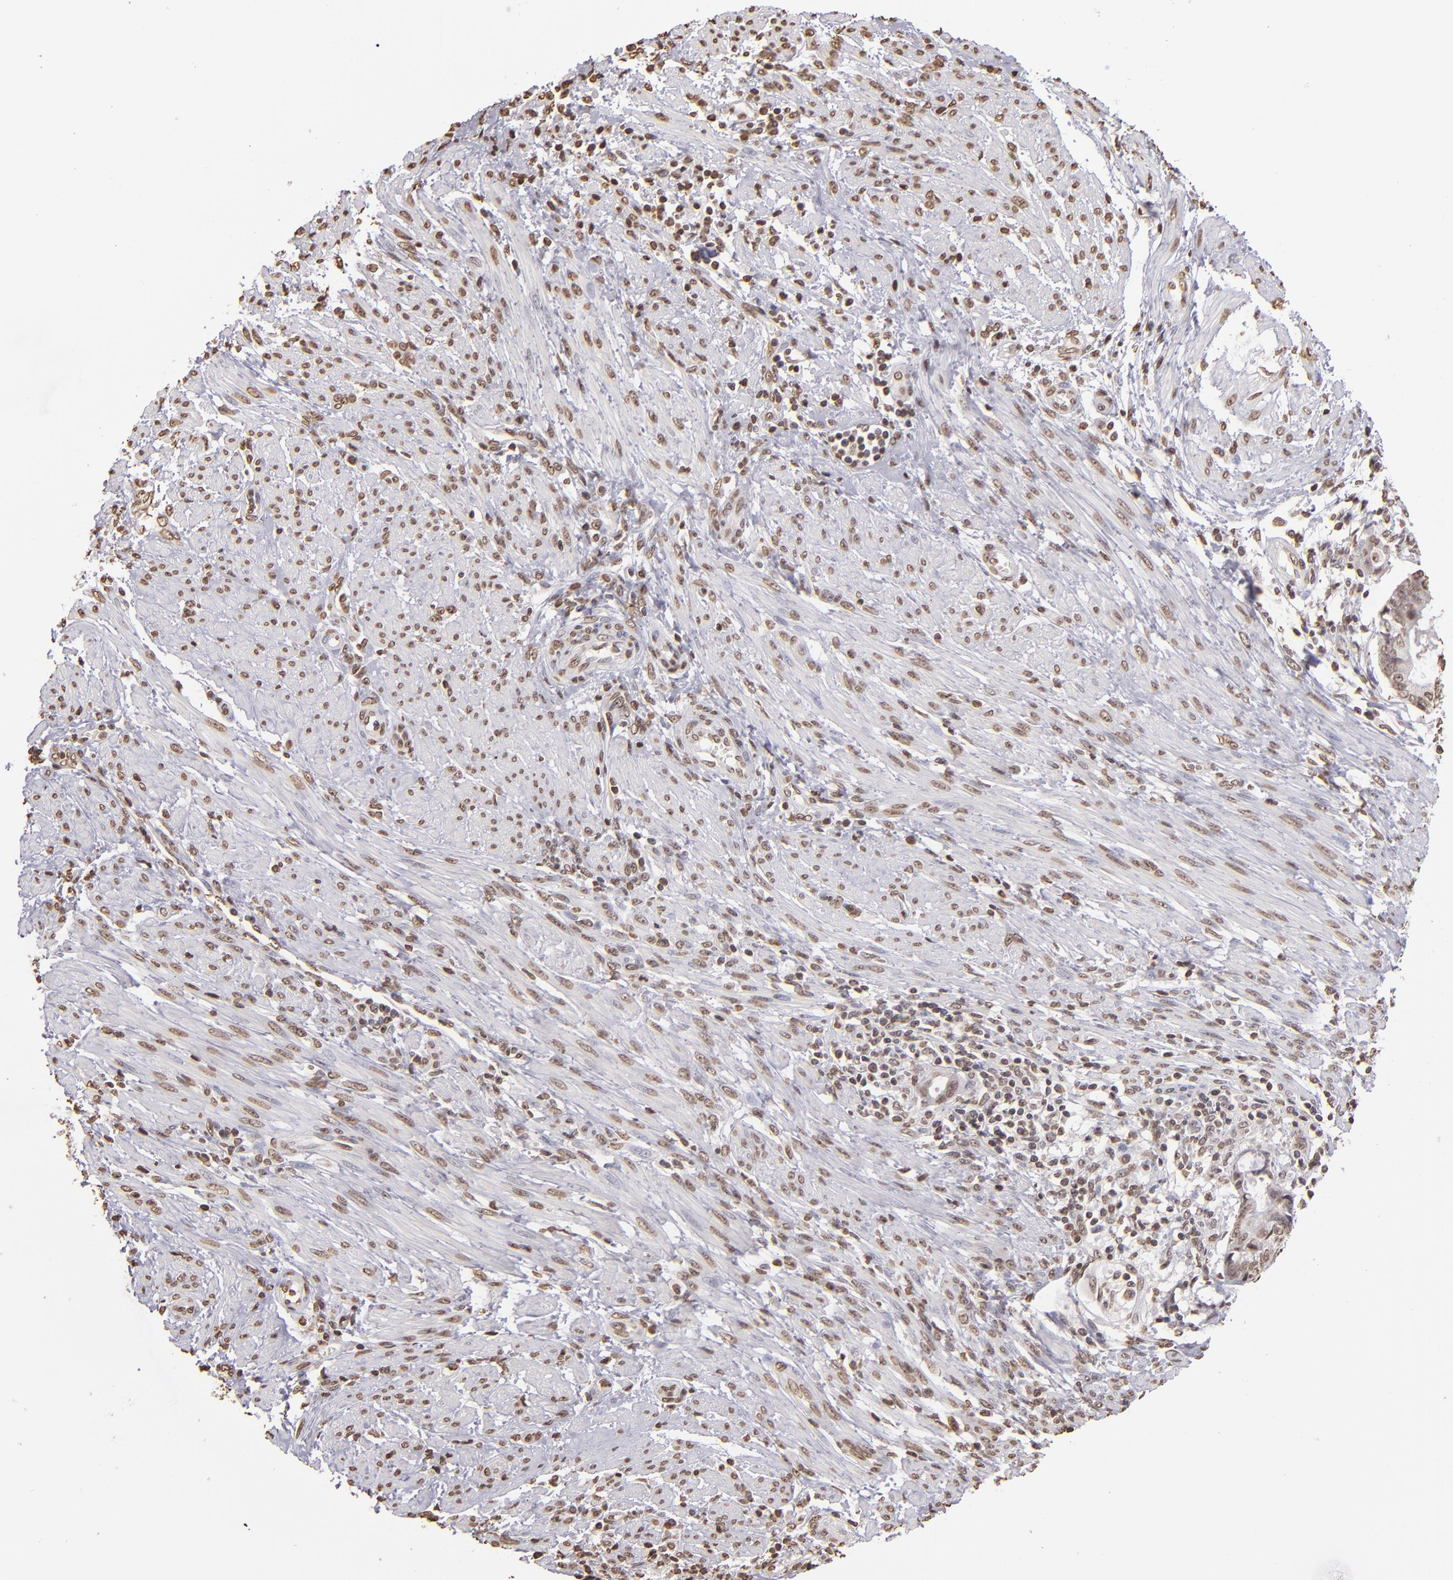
{"staining": {"intensity": "moderate", "quantity": ">75%", "location": "nuclear"}, "tissue": "endometrial cancer", "cell_type": "Tumor cells", "image_type": "cancer", "snomed": [{"axis": "morphology", "description": "Adenocarcinoma, NOS"}, {"axis": "topography", "description": "Endometrium"}], "caption": "Moderate nuclear protein positivity is seen in about >75% of tumor cells in endometrial cancer (adenocarcinoma).", "gene": "LBX1", "patient": {"sex": "female", "age": 63}}